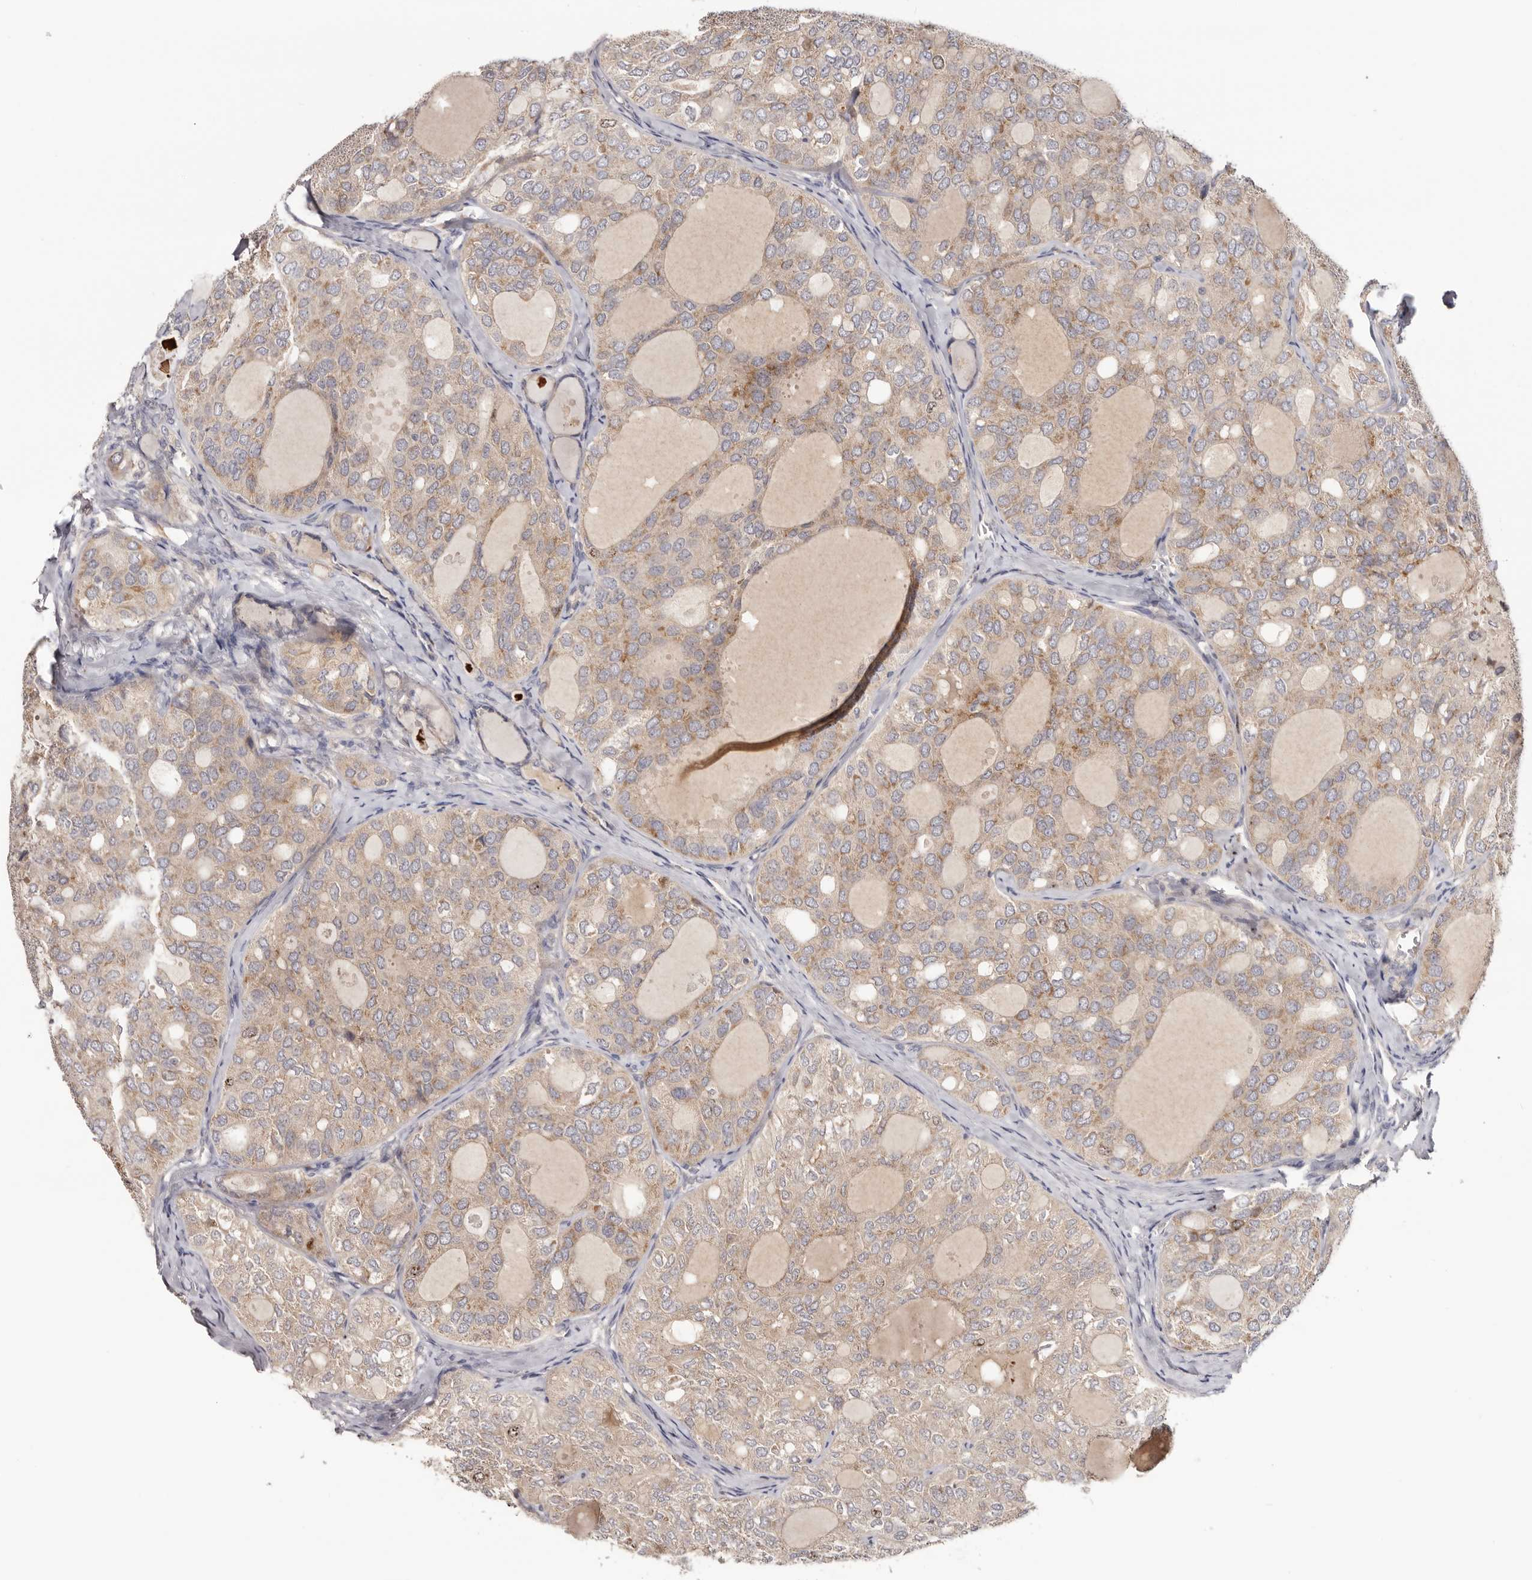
{"staining": {"intensity": "moderate", "quantity": ">75%", "location": "cytoplasmic/membranous"}, "tissue": "thyroid cancer", "cell_type": "Tumor cells", "image_type": "cancer", "snomed": [{"axis": "morphology", "description": "Follicular adenoma carcinoma, NOS"}, {"axis": "topography", "description": "Thyroid gland"}], "caption": "High-magnification brightfield microscopy of thyroid cancer stained with DAB (3,3'-diaminobenzidine) (brown) and counterstained with hematoxylin (blue). tumor cells exhibit moderate cytoplasmic/membranous staining is identified in approximately>75% of cells.", "gene": "CCDC190", "patient": {"sex": "male", "age": 75}}